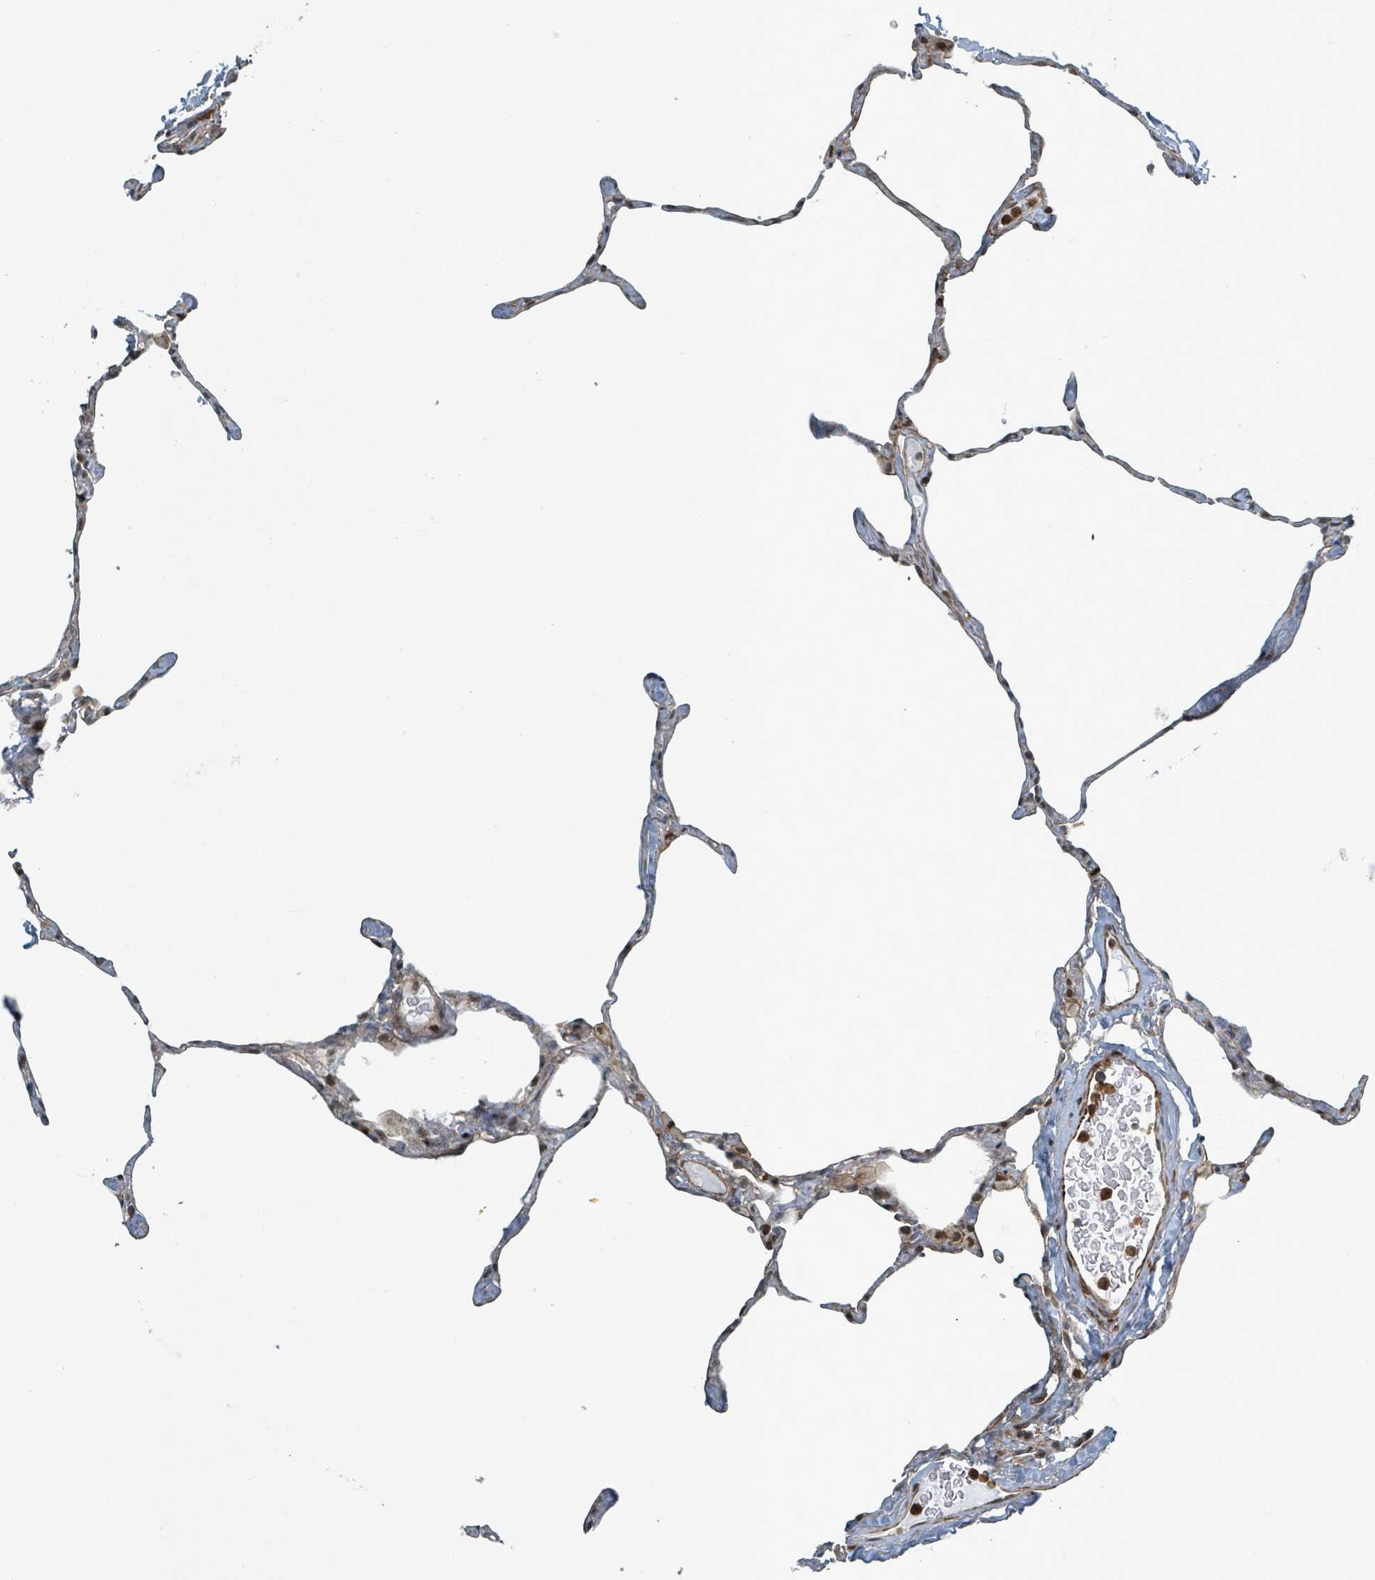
{"staining": {"intensity": "weak", "quantity": "<25%", "location": "cytoplasmic/membranous"}, "tissue": "lung", "cell_type": "Alveolar cells", "image_type": "normal", "snomed": [{"axis": "morphology", "description": "Normal tissue, NOS"}, {"axis": "topography", "description": "Lung"}], "caption": "DAB immunohistochemical staining of benign human lung displays no significant positivity in alveolar cells.", "gene": "RHPN2", "patient": {"sex": "male", "age": 65}}